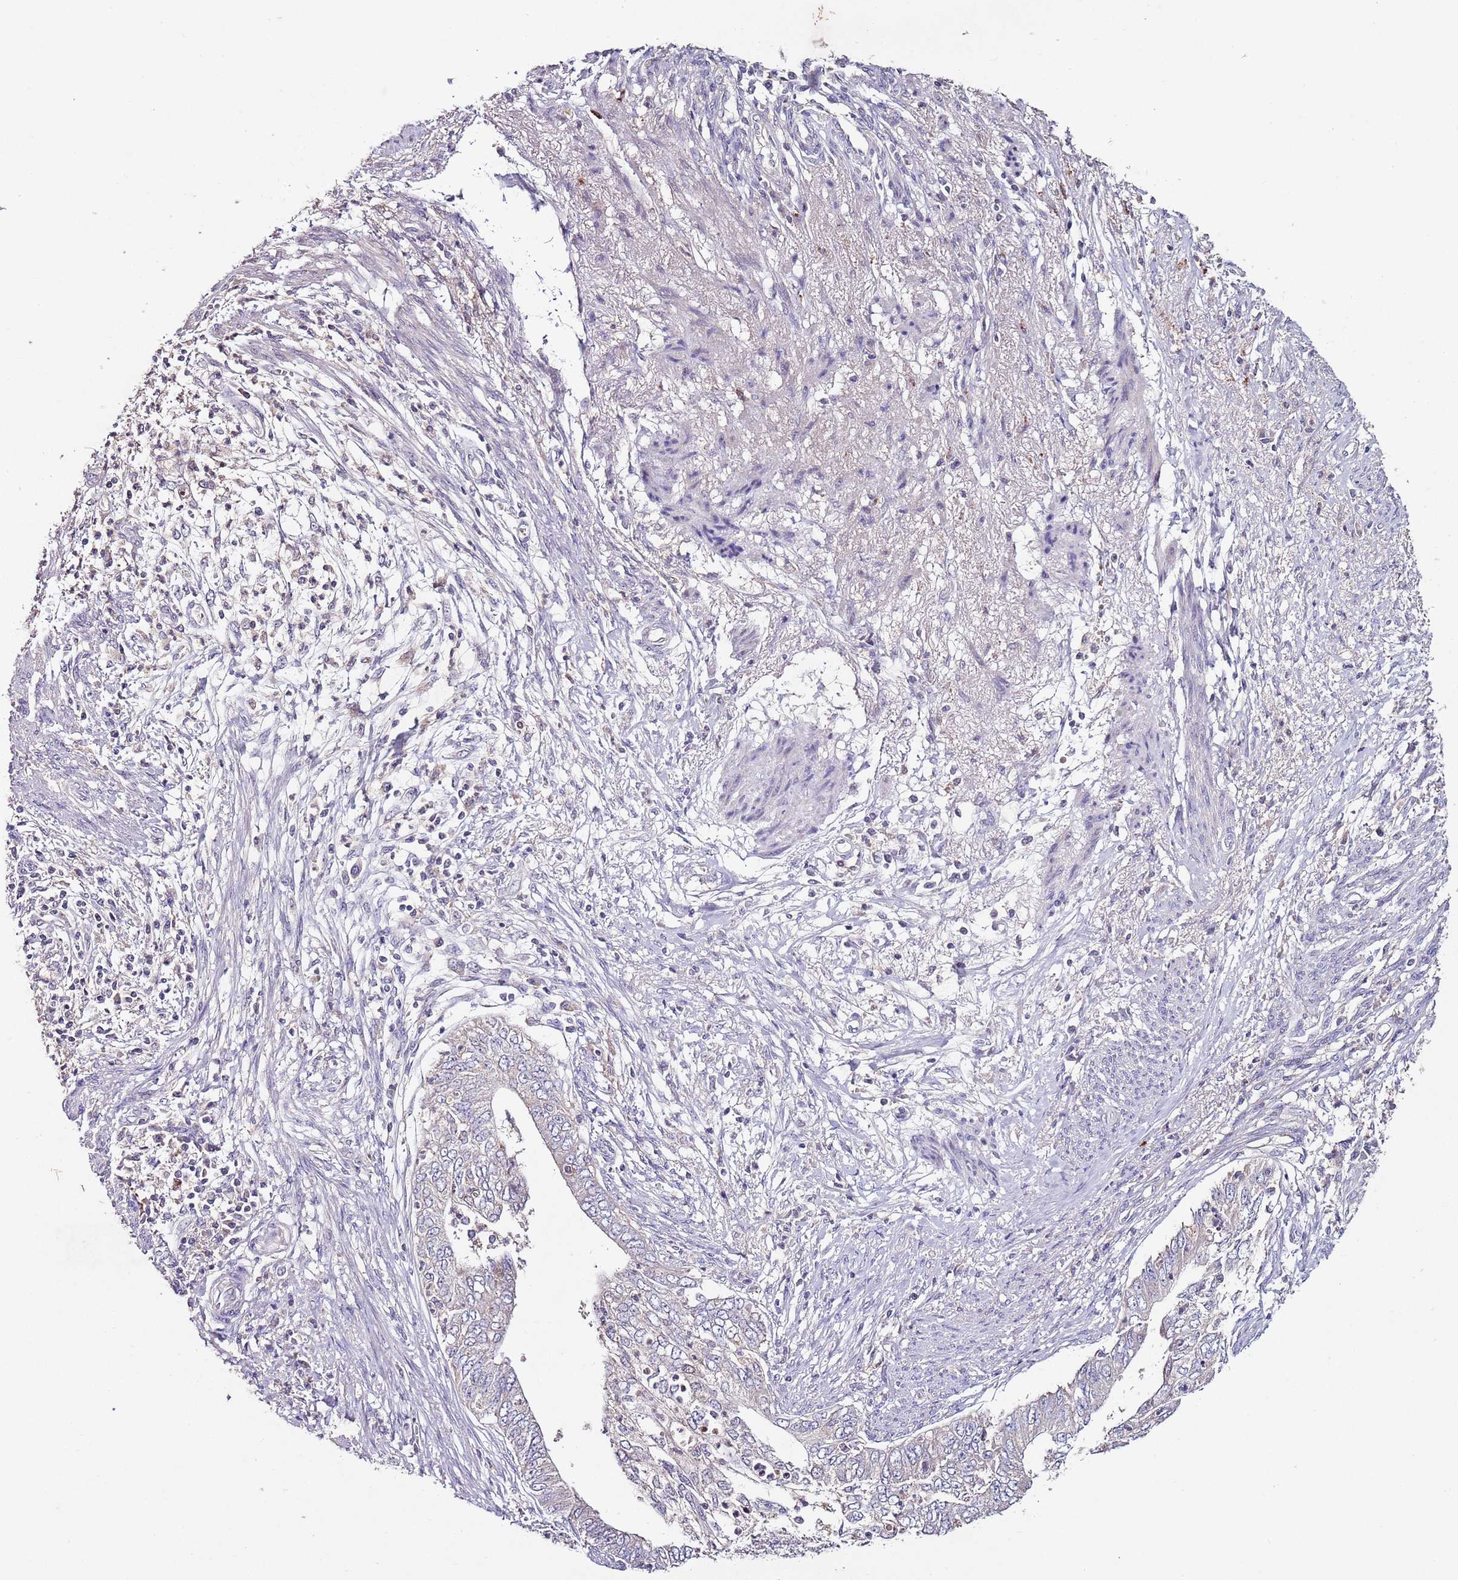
{"staining": {"intensity": "negative", "quantity": "none", "location": "none"}, "tissue": "endometrial cancer", "cell_type": "Tumor cells", "image_type": "cancer", "snomed": [{"axis": "morphology", "description": "Adenocarcinoma, NOS"}, {"axis": "topography", "description": "Endometrium"}], "caption": "Image shows no significant protein positivity in tumor cells of endometrial adenocarcinoma. The staining was performed using DAB to visualize the protein expression in brown, while the nuclei were stained in blue with hematoxylin (Magnification: 20x).", "gene": "NRDE2", "patient": {"sex": "female", "age": 68}}